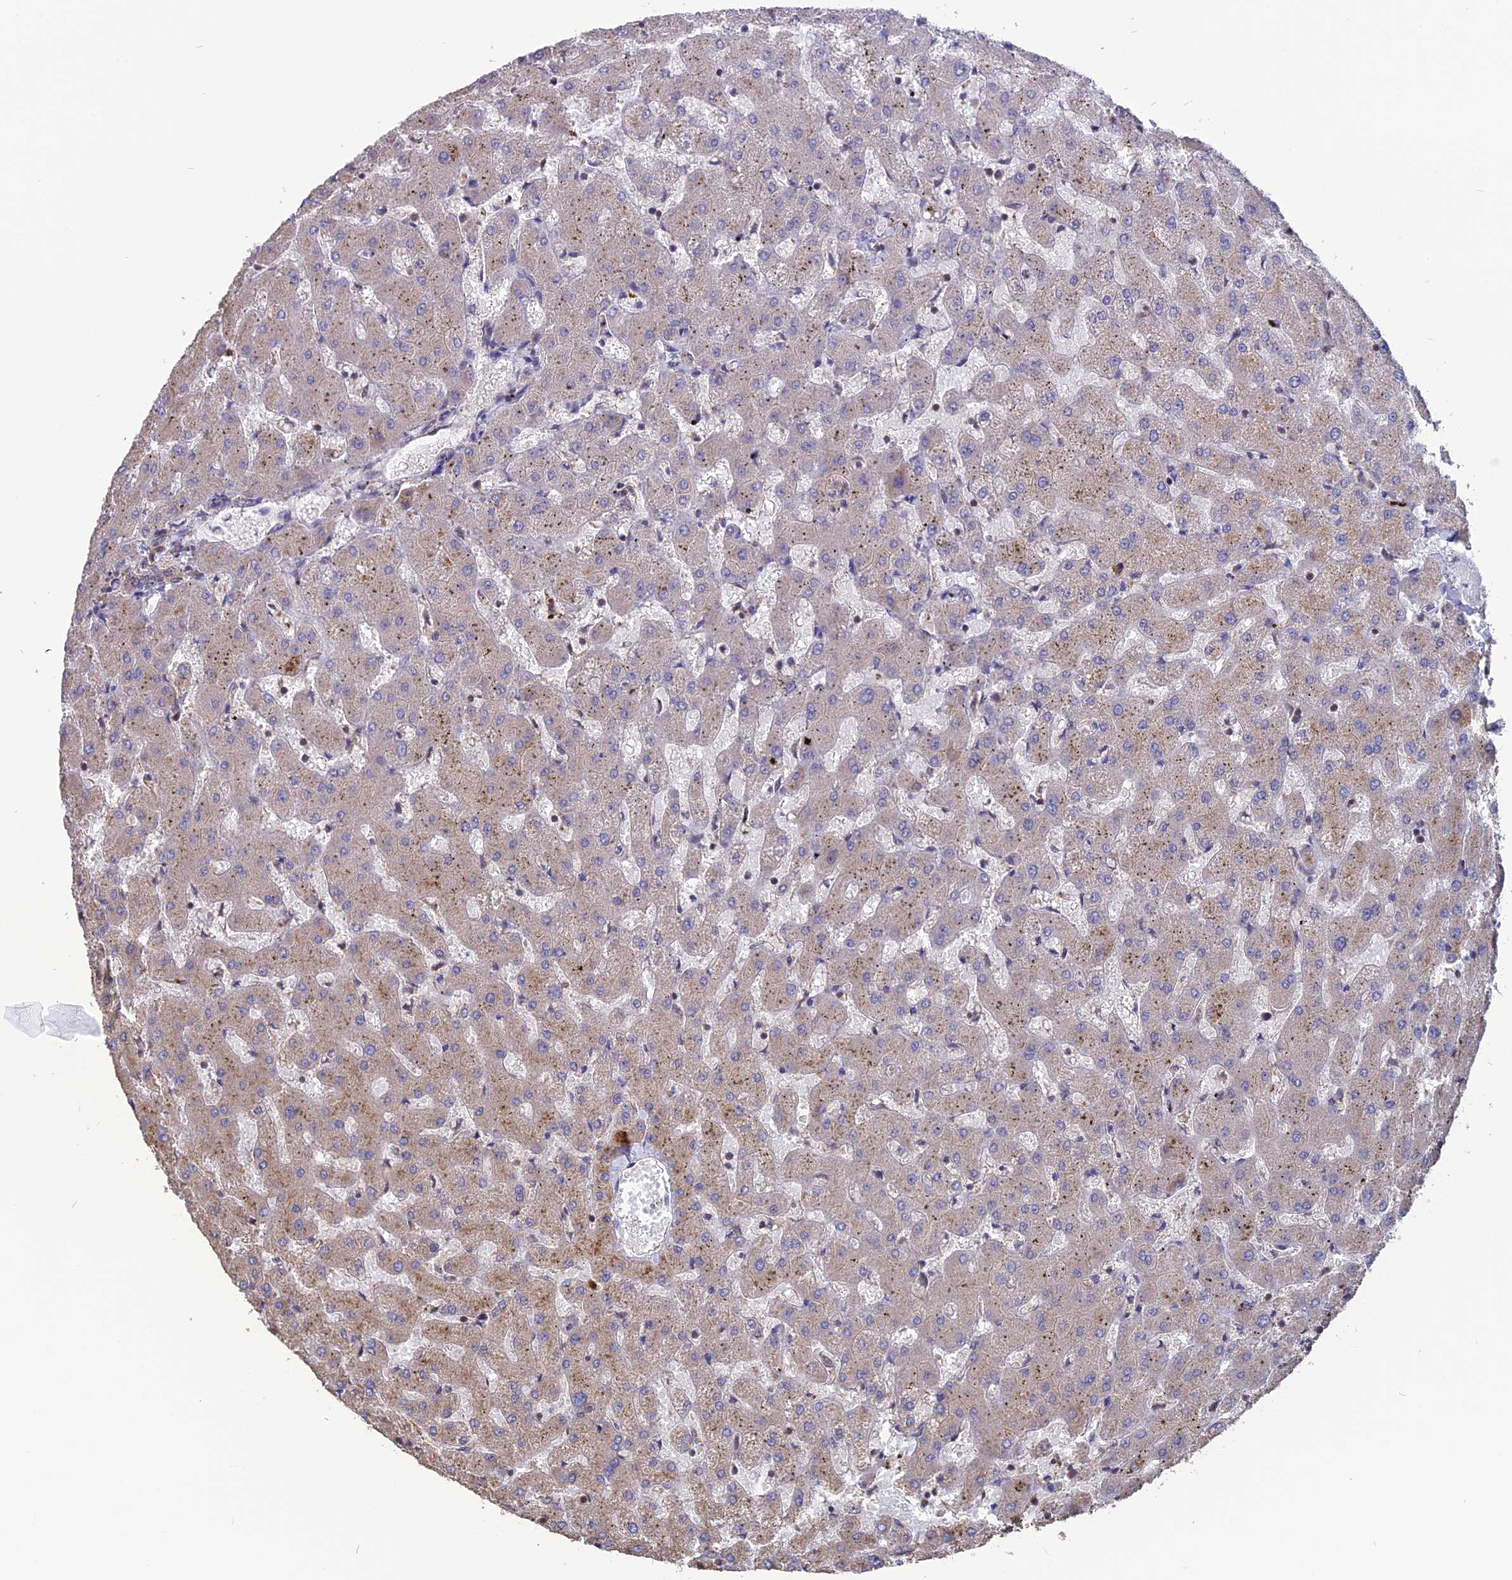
{"staining": {"intensity": "weak", "quantity": "25%-75%", "location": "cytoplasmic/membranous"}, "tissue": "liver", "cell_type": "Cholangiocytes", "image_type": "normal", "snomed": [{"axis": "morphology", "description": "Normal tissue, NOS"}, {"axis": "topography", "description": "Liver"}], "caption": "Immunohistochemistry histopathology image of normal liver stained for a protein (brown), which shows low levels of weak cytoplasmic/membranous staining in approximately 25%-75% of cholangiocytes.", "gene": "CARMIL2", "patient": {"sex": "female", "age": 63}}